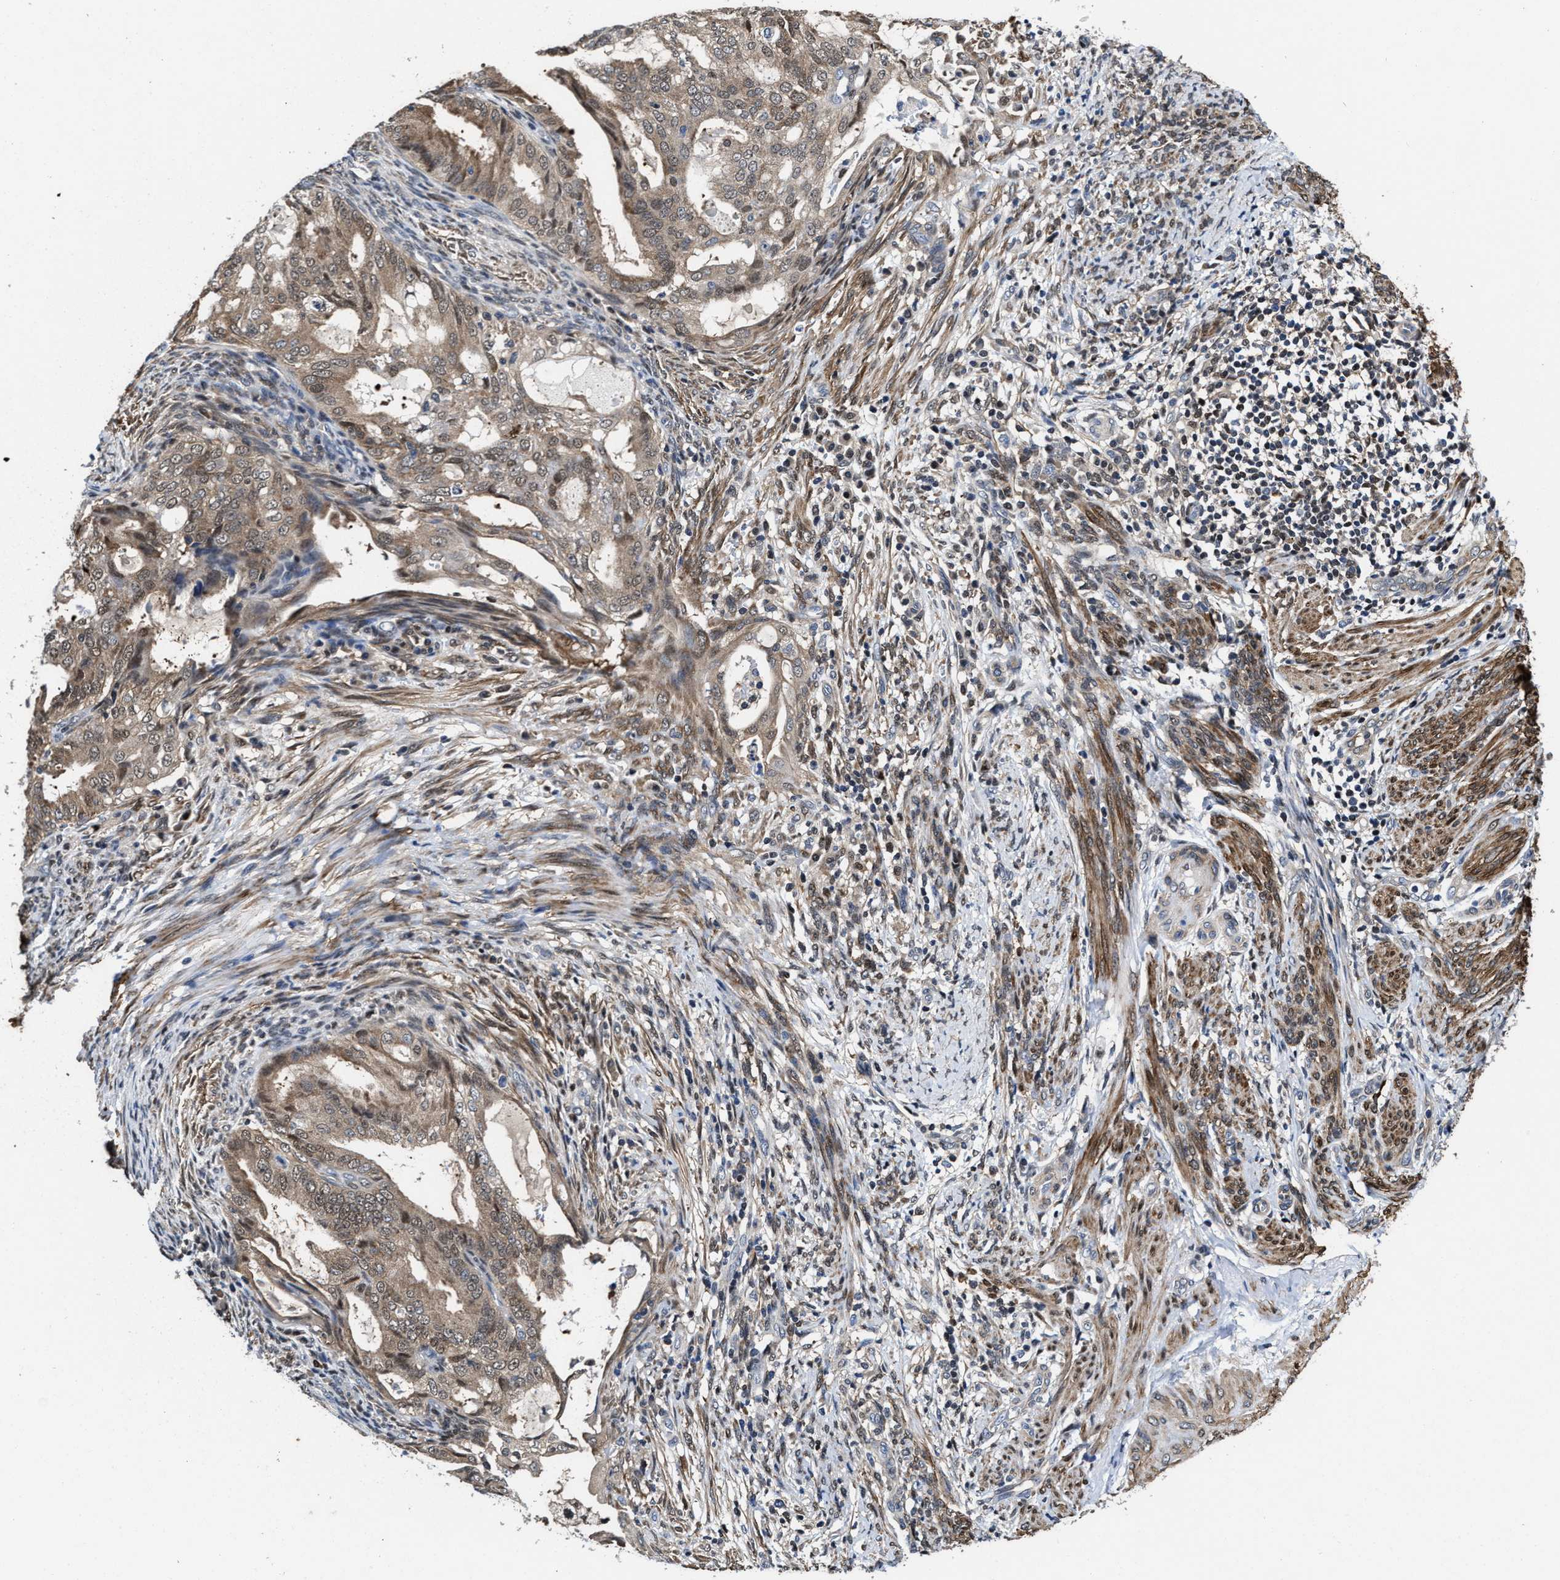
{"staining": {"intensity": "weak", "quantity": ">75%", "location": "cytoplasmic/membranous,nuclear"}, "tissue": "endometrial cancer", "cell_type": "Tumor cells", "image_type": "cancer", "snomed": [{"axis": "morphology", "description": "Adenocarcinoma, NOS"}, {"axis": "topography", "description": "Endometrium"}], "caption": "Protein staining by IHC reveals weak cytoplasmic/membranous and nuclear staining in about >75% of tumor cells in adenocarcinoma (endometrial).", "gene": "KIF12", "patient": {"sex": "female", "age": 58}}